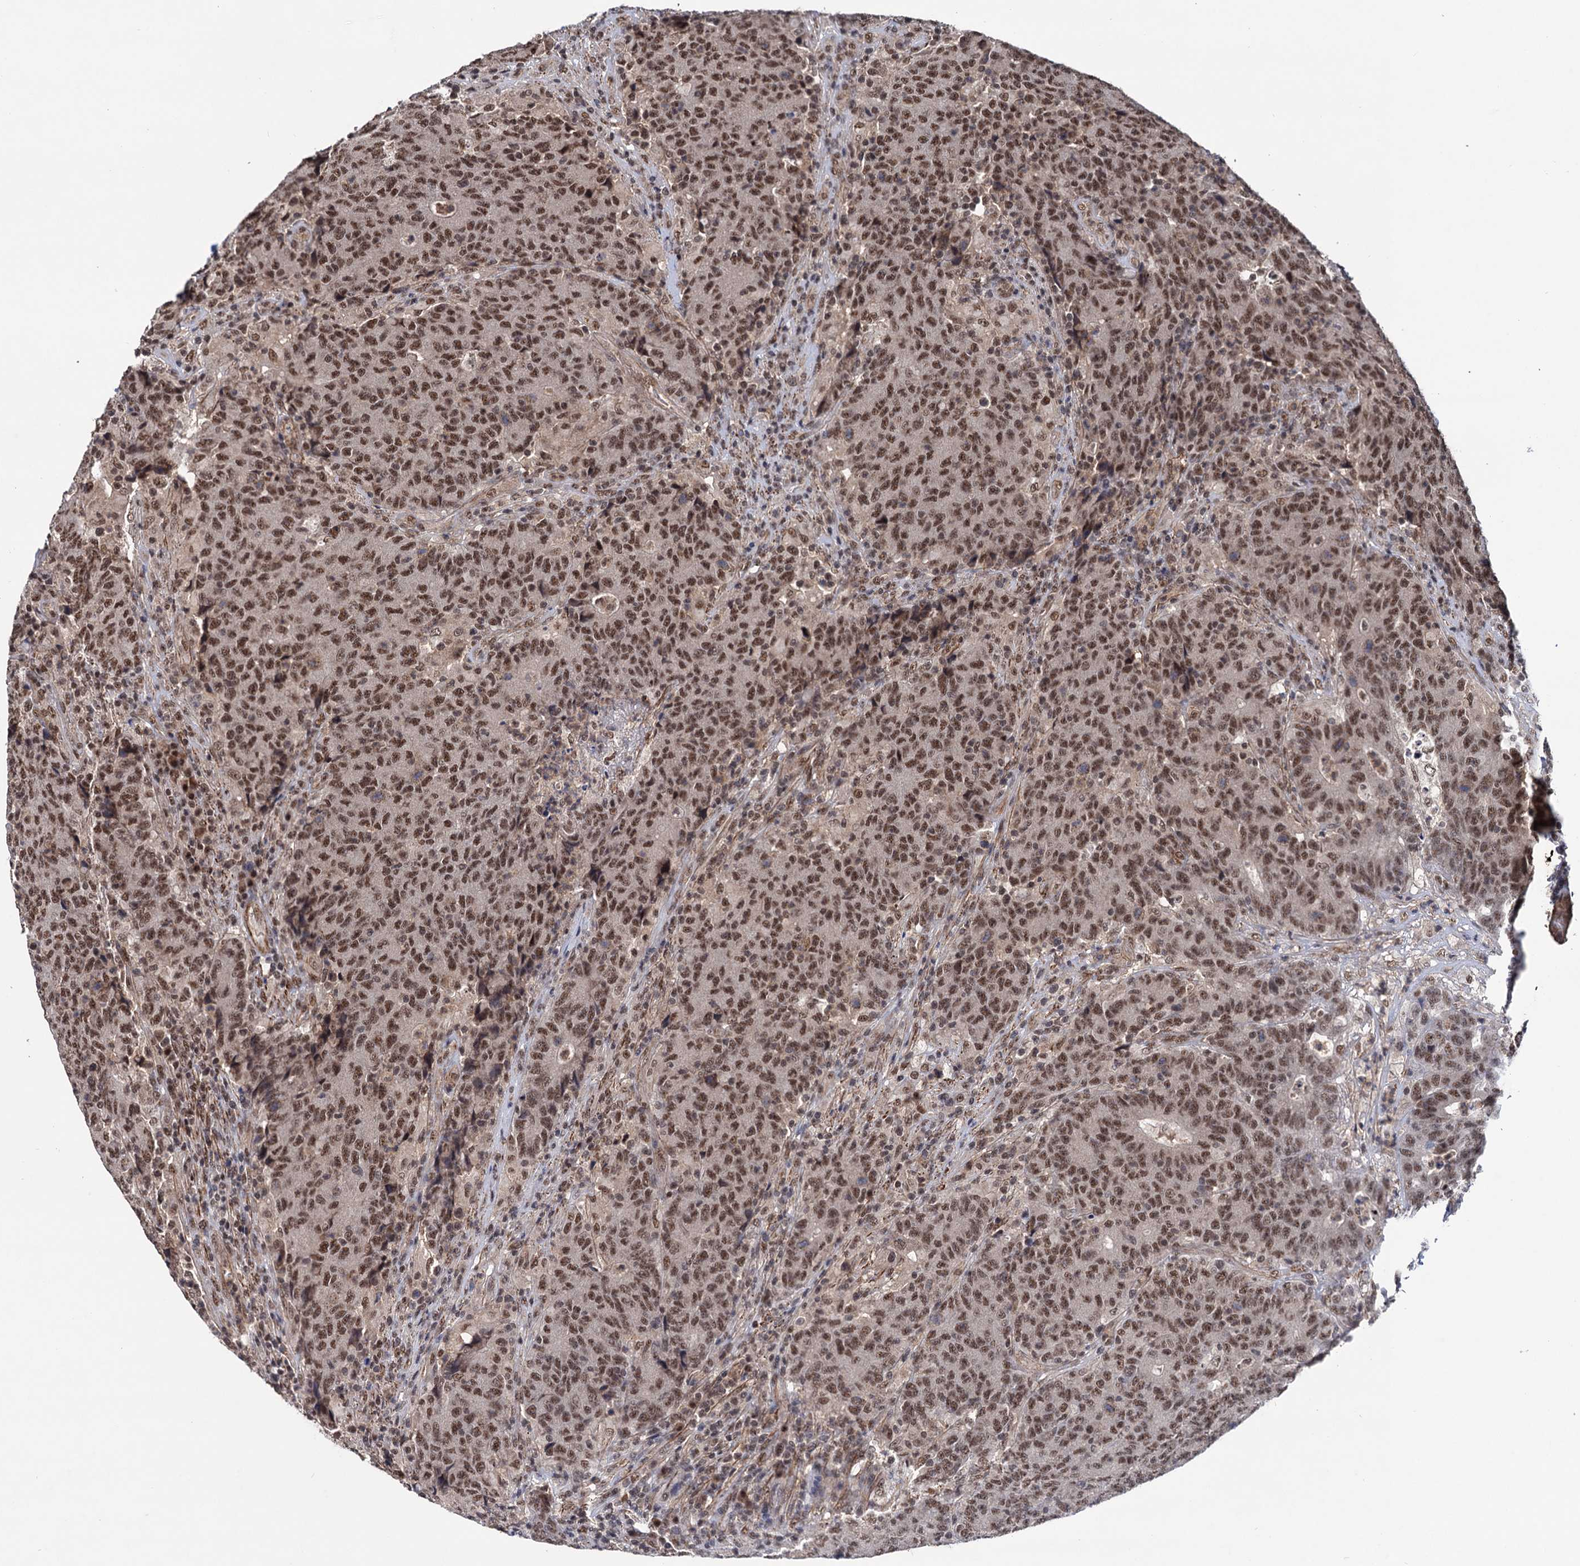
{"staining": {"intensity": "moderate", "quantity": ">75%", "location": "nuclear"}, "tissue": "colorectal cancer", "cell_type": "Tumor cells", "image_type": "cancer", "snomed": [{"axis": "morphology", "description": "Adenocarcinoma, NOS"}, {"axis": "topography", "description": "Colon"}], "caption": "Immunohistochemical staining of human colorectal cancer (adenocarcinoma) exhibits medium levels of moderate nuclear expression in approximately >75% of tumor cells. Immunohistochemistry stains the protein in brown and the nuclei are stained blue.", "gene": "TBC1D12", "patient": {"sex": "female", "age": 75}}